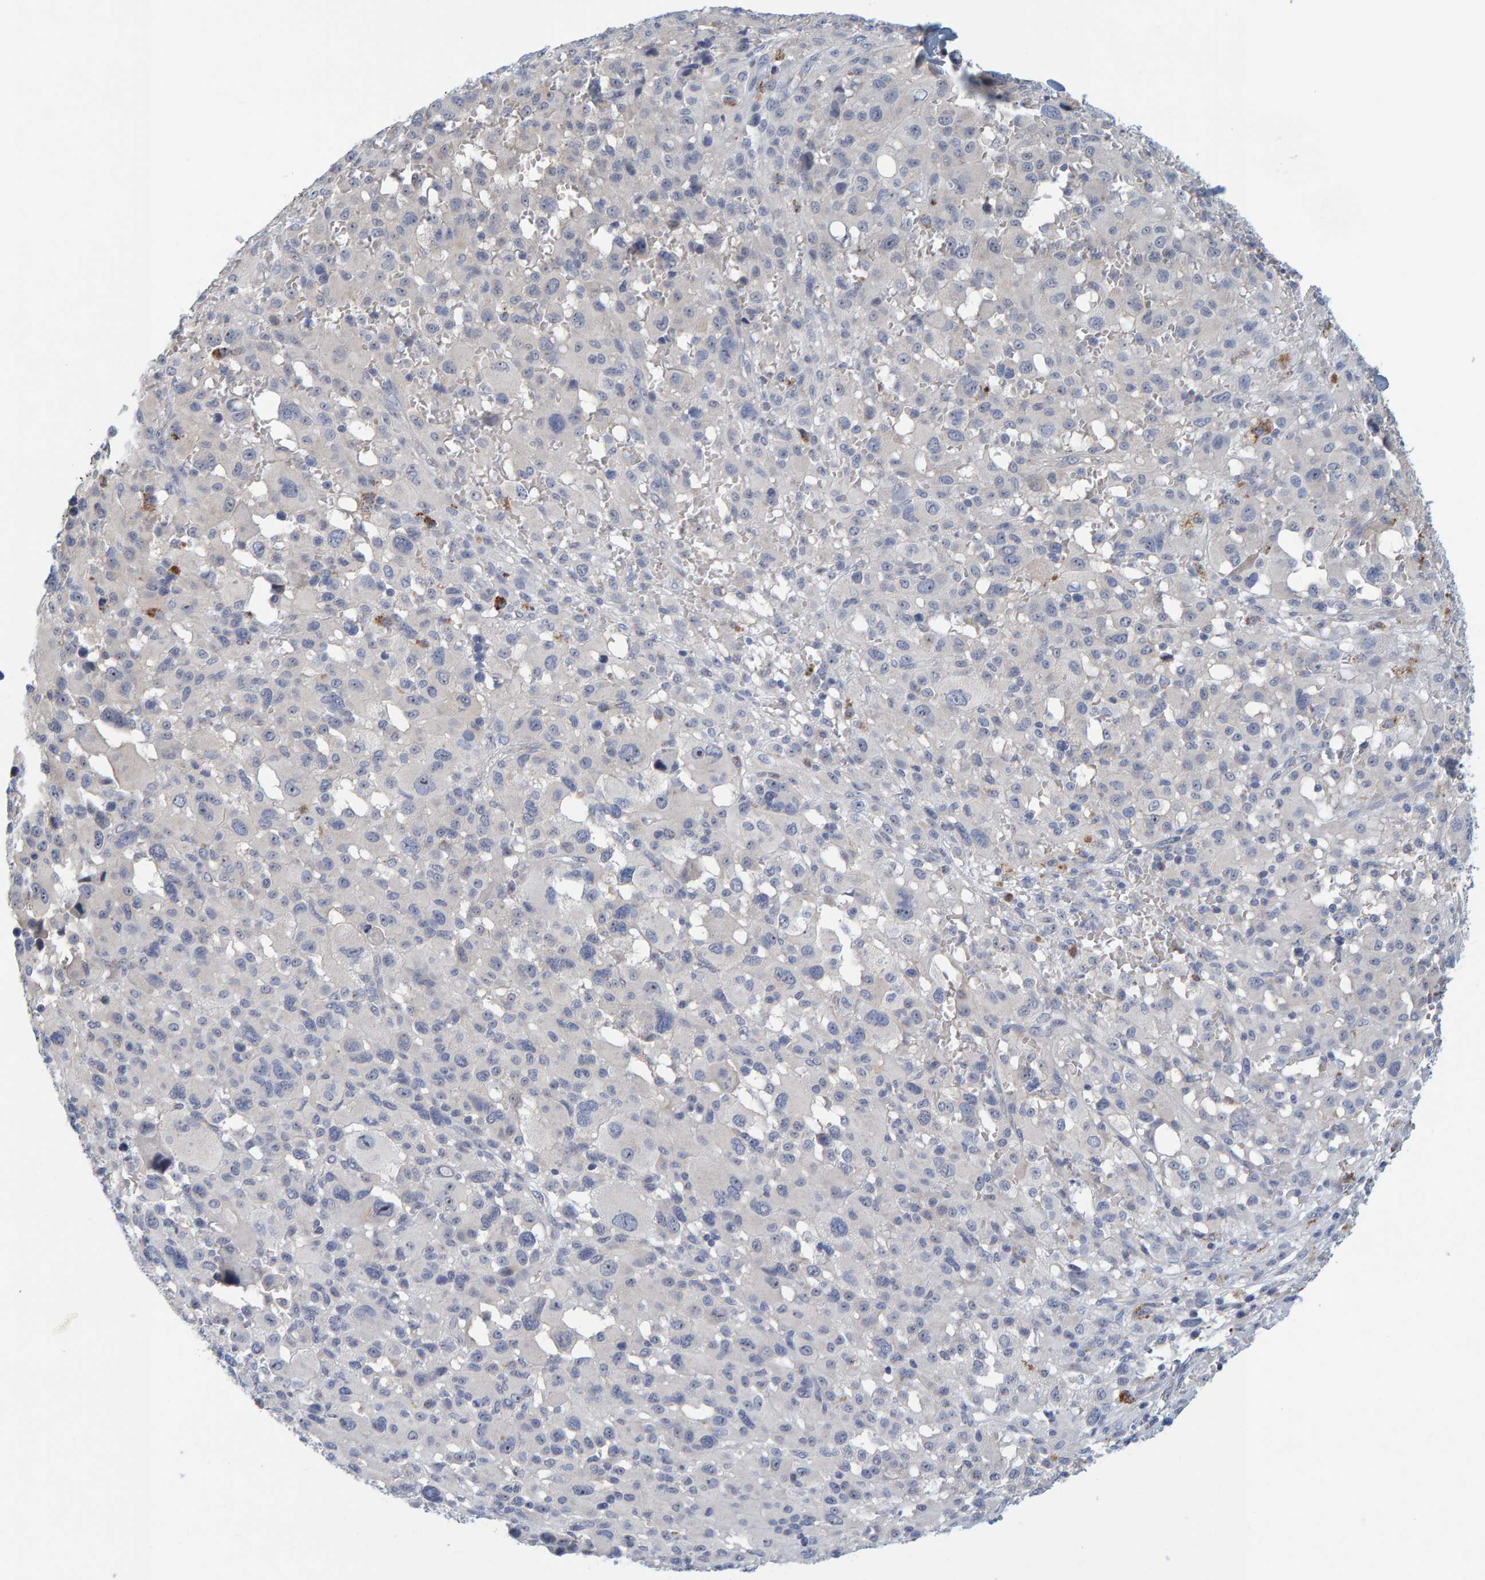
{"staining": {"intensity": "negative", "quantity": "none", "location": "none"}, "tissue": "melanoma", "cell_type": "Tumor cells", "image_type": "cancer", "snomed": [{"axis": "morphology", "description": "Malignant melanoma, Metastatic site"}, {"axis": "topography", "description": "Skin"}], "caption": "IHC histopathology image of neoplastic tissue: human melanoma stained with DAB displays no significant protein positivity in tumor cells.", "gene": "ZNF77", "patient": {"sex": "female", "age": 74}}